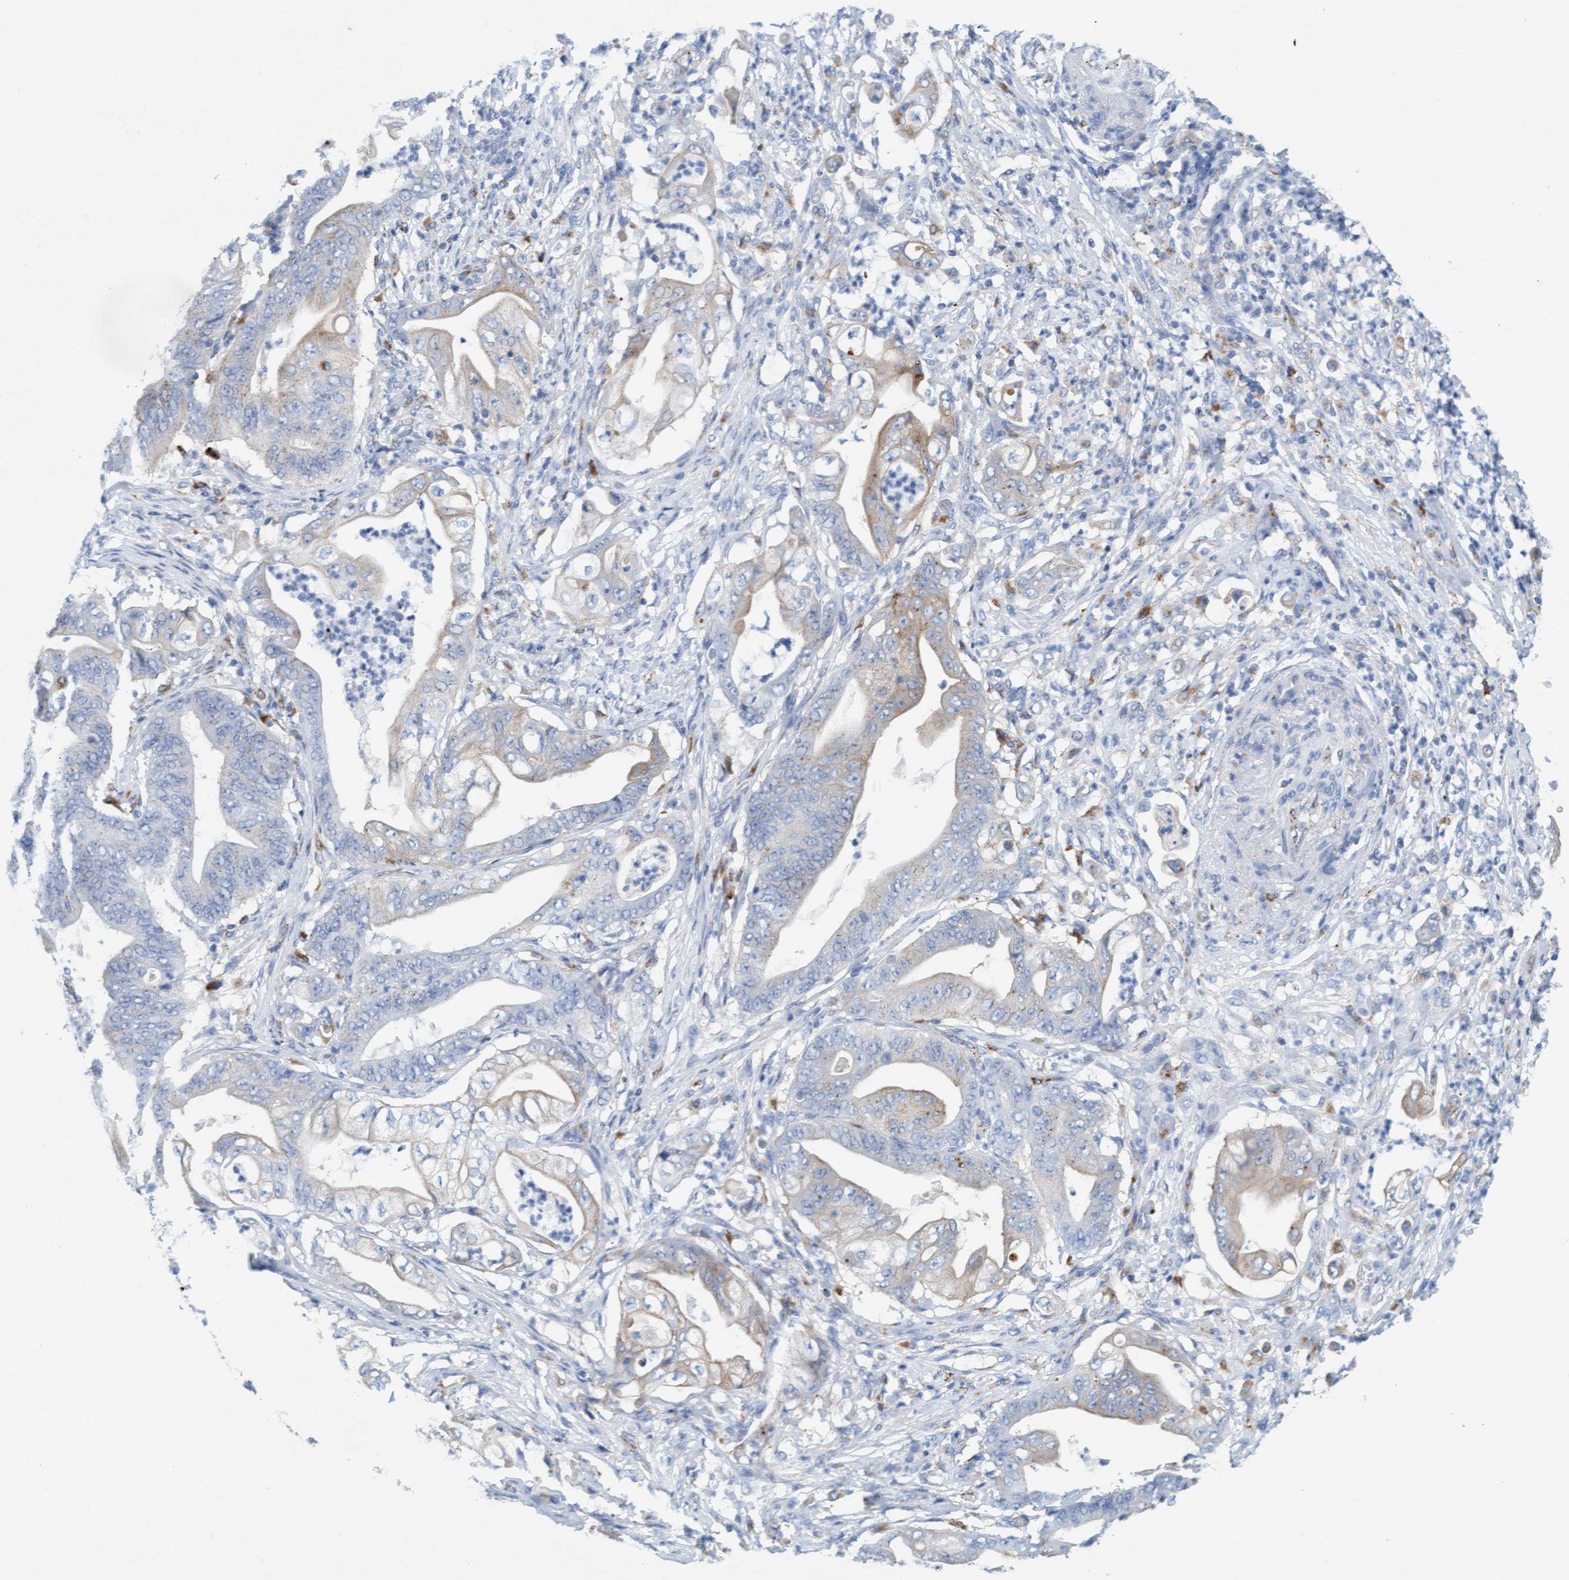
{"staining": {"intensity": "moderate", "quantity": "<25%", "location": "cytoplasmic/membranous"}, "tissue": "stomach cancer", "cell_type": "Tumor cells", "image_type": "cancer", "snomed": [{"axis": "morphology", "description": "Adenocarcinoma, NOS"}, {"axis": "topography", "description": "Stomach"}], "caption": "Immunohistochemical staining of human stomach adenocarcinoma shows moderate cytoplasmic/membranous protein expression in about <25% of tumor cells.", "gene": "SGSH", "patient": {"sex": "female", "age": 73}}